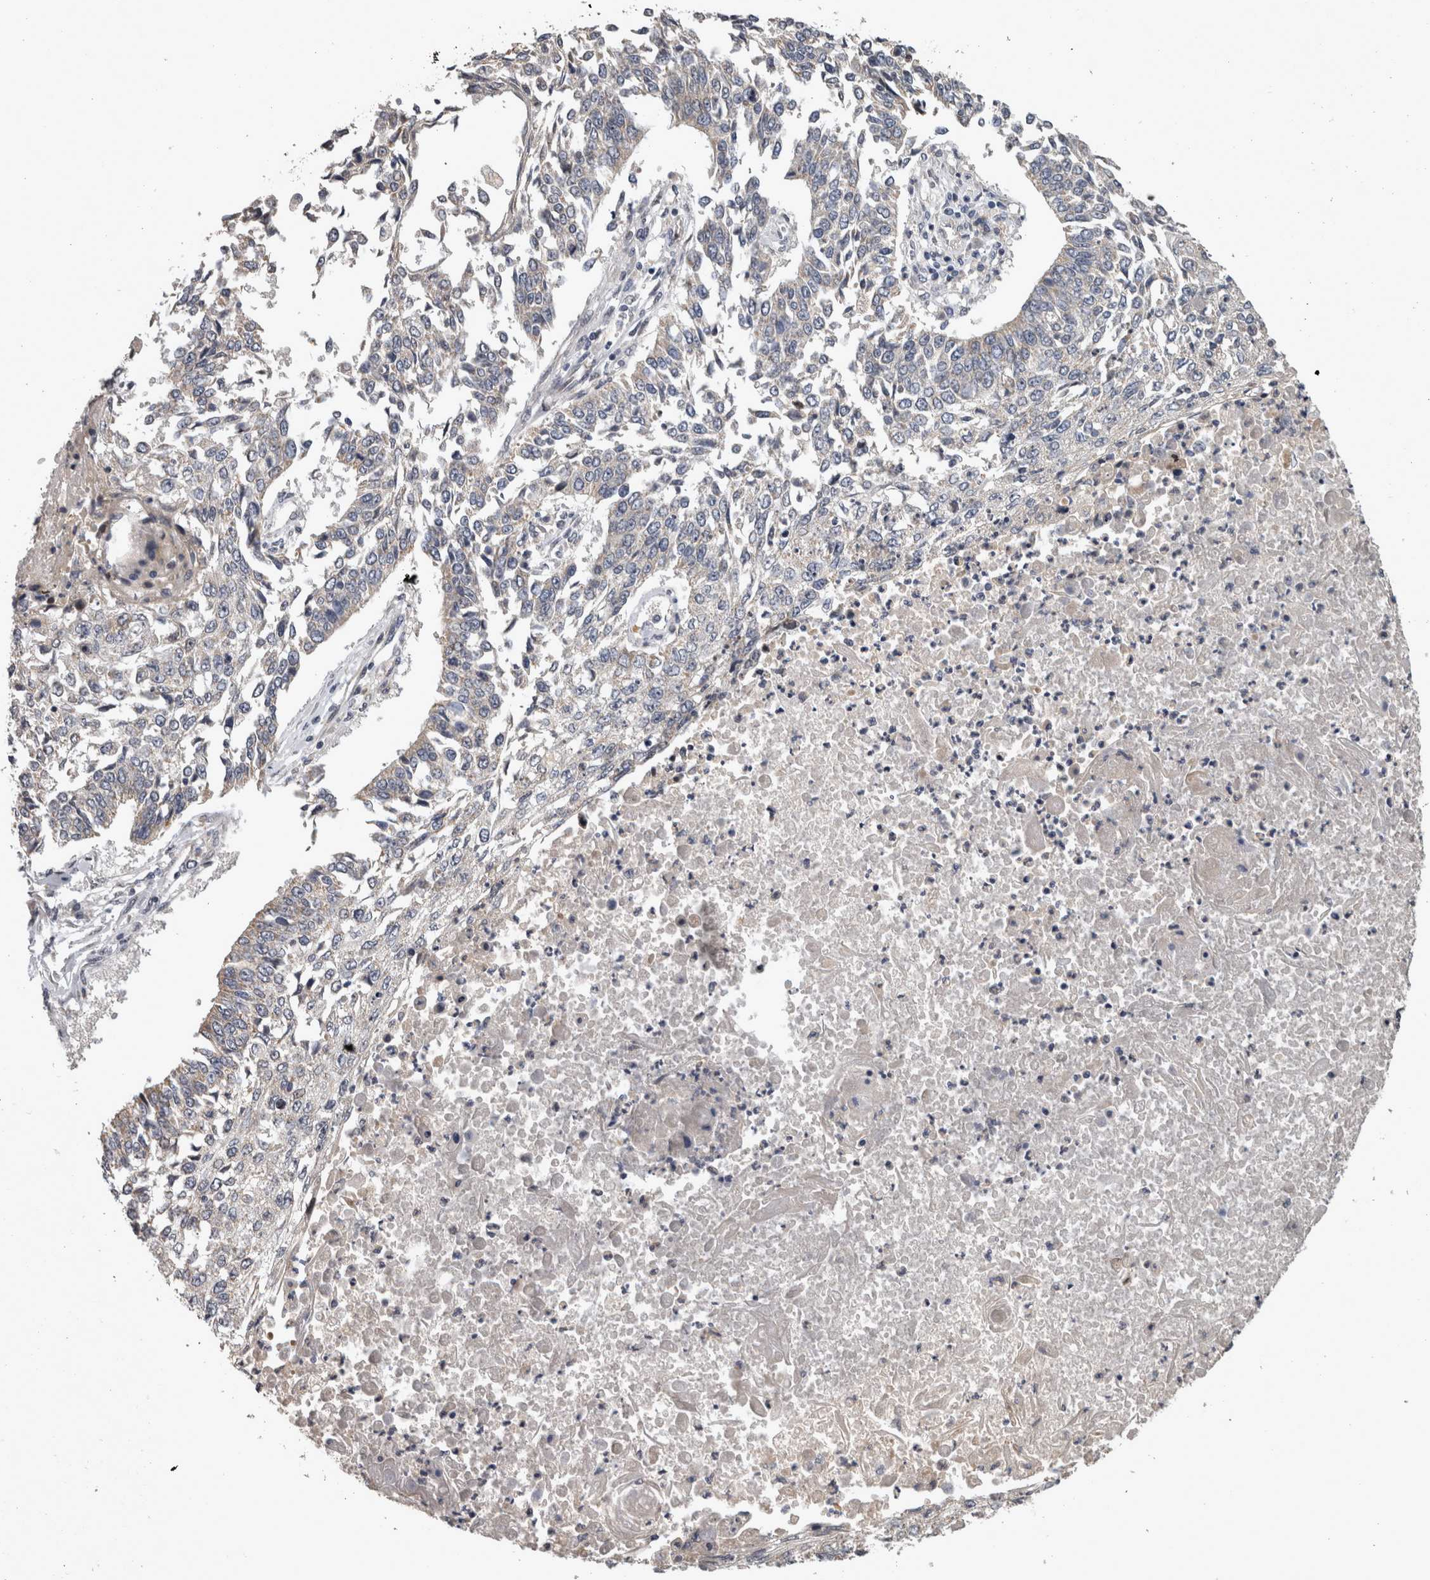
{"staining": {"intensity": "weak", "quantity": "<25%", "location": "cytoplasmic/membranous"}, "tissue": "lung cancer", "cell_type": "Tumor cells", "image_type": "cancer", "snomed": [{"axis": "morphology", "description": "Normal tissue, NOS"}, {"axis": "morphology", "description": "Squamous cell carcinoma, NOS"}, {"axis": "topography", "description": "Cartilage tissue"}, {"axis": "topography", "description": "Bronchus"}, {"axis": "topography", "description": "Lung"}, {"axis": "topography", "description": "Peripheral nerve tissue"}], "caption": "Immunohistochemical staining of lung cancer shows no significant positivity in tumor cells. Brightfield microscopy of immunohistochemistry (IHC) stained with DAB (brown) and hematoxylin (blue), captured at high magnification.", "gene": "DBT", "patient": {"sex": "female", "age": 49}}